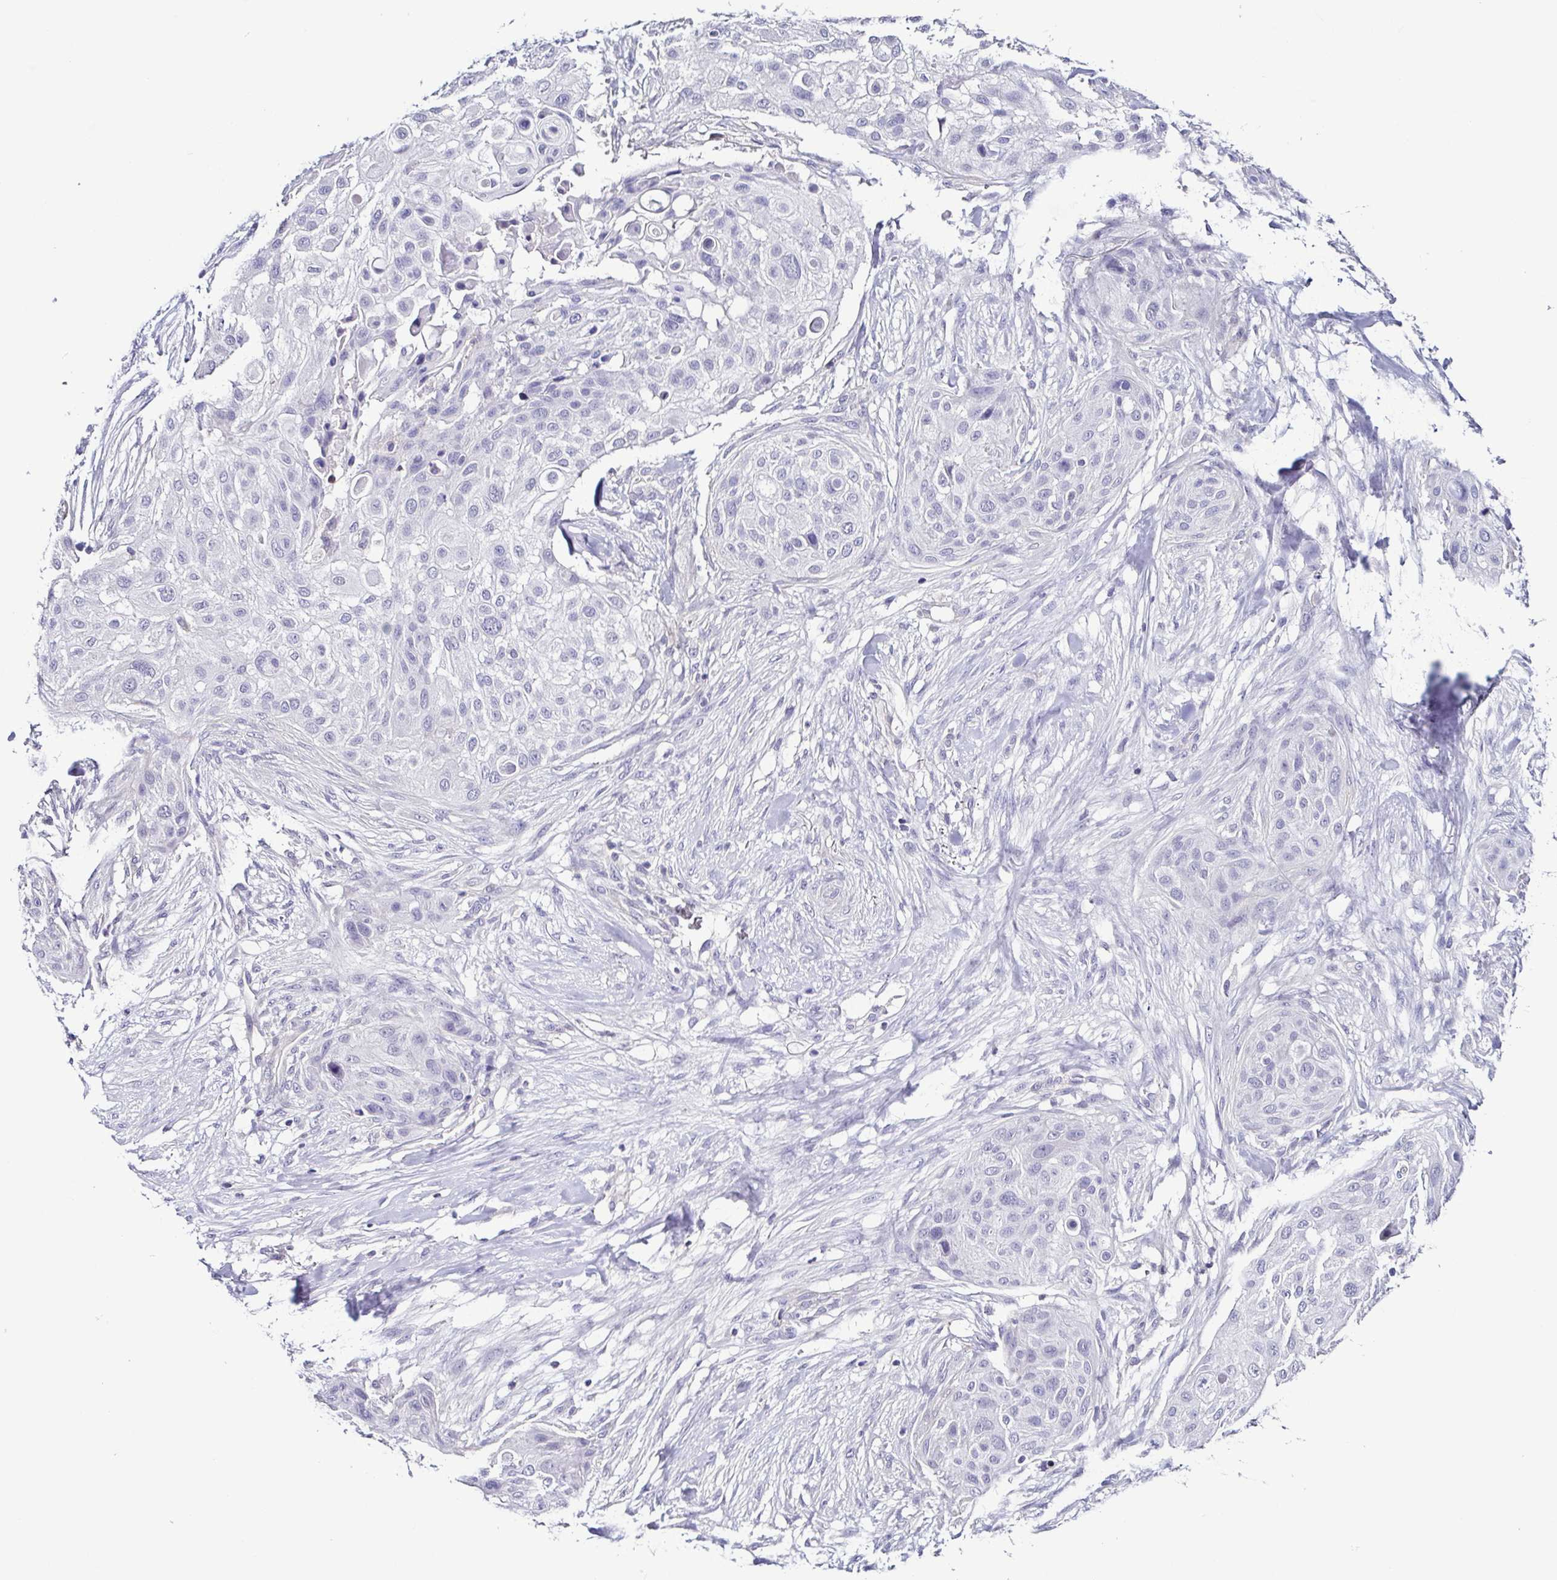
{"staining": {"intensity": "negative", "quantity": "none", "location": "none"}, "tissue": "skin cancer", "cell_type": "Tumor cells", "image_type": "cancer", "snomed": [{"axis": "morphology", "description": "Squamous cell carcinoma, NOS"}, {"axis": "topography", "description": "Skin"}], "caption": "Tumor cells are negative for brown protein staining in skin cancer (squamous cell carcinoma).", "gene": "TNNT2", "patient": {"sex": "female", "age": 87}}